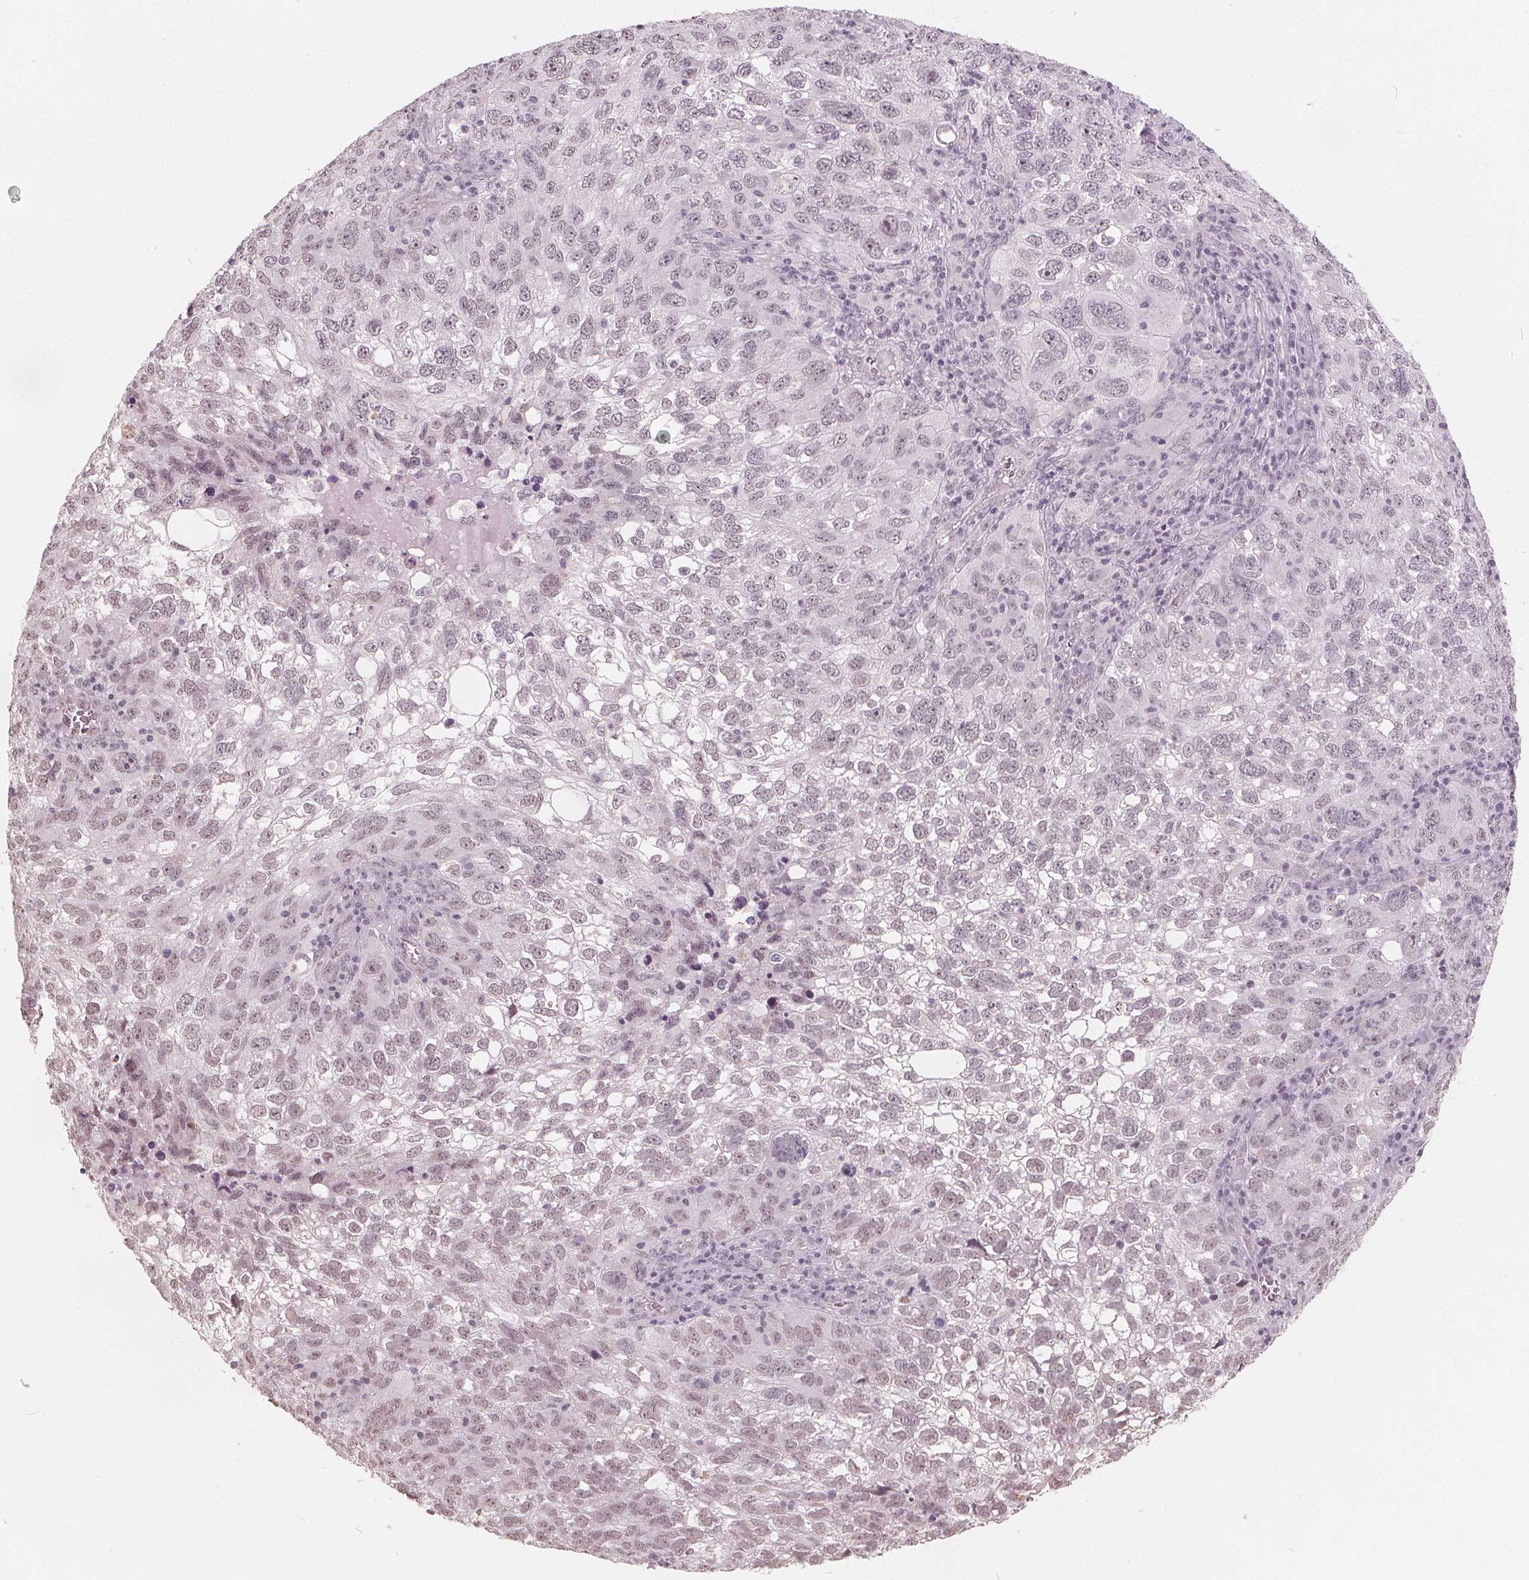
{"staining": {"intensity": "weak", "quantity": "25%-75%", "location": "nuclear"}, "tissue": "cervical cancer", "cell_type": "Tumor cells", "image_type": "cancer", "snomed": [{"axis": "morphology", "description": "Squamous cell carcinoma, NOS"}, {"axis": "topography", "description": "Cervix"}], "caption": "A histopathology image of human squamous cell carcinoma (cervical) stained for a protein reveals weak nuclear brown staining in tumor cells. The staining was performed using DAB, with brown indicating positive protein expression. Nuclei are stained blue with hematoxylin.", "gene": "NUP210L", "patient": {"sex": "female", "age": 55}}